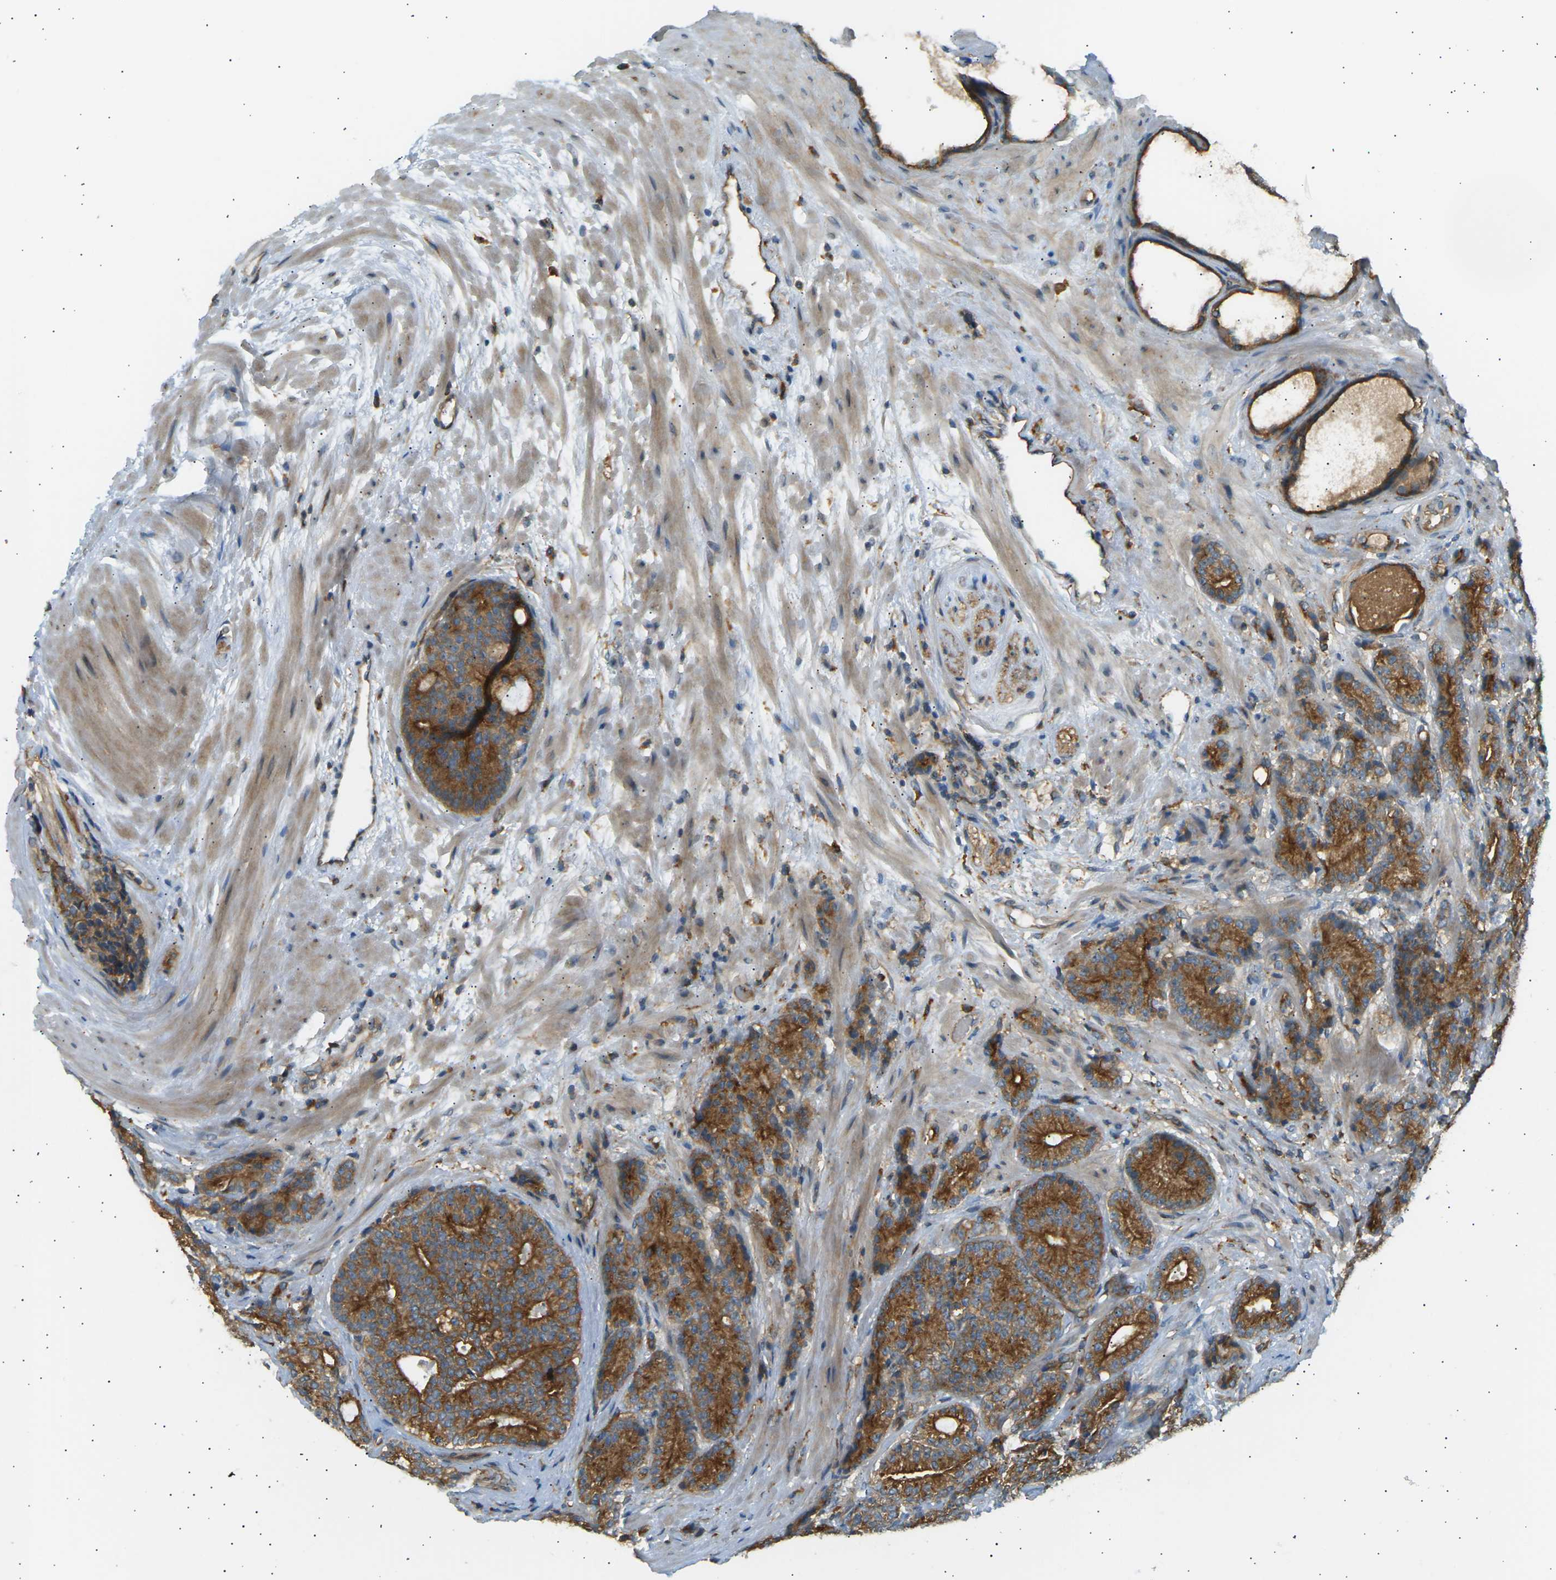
{"staining": {"intensity": "strong", "quantity": ">75%", "location": "cytoplasmic/membranous"}, "tissue": "prostate cancer", "cell_type": "Tumor cells", "image_type": "cancer", "snomed": [{"axis": "morphology", "description": "Adenocarcinoma, High grade"}, {"axis": "topography", "description": "Prostate"}], "caption": "A brown stain shows strong cytoplasmic/membranous expression of a protein in human high-grade adenocarcinoma (prostate) tumor cells. (DAB IHC with brightfield microscopy, high magnification).", "gene": "CDK17", "patient": {"sex": "male", "age": 61}}